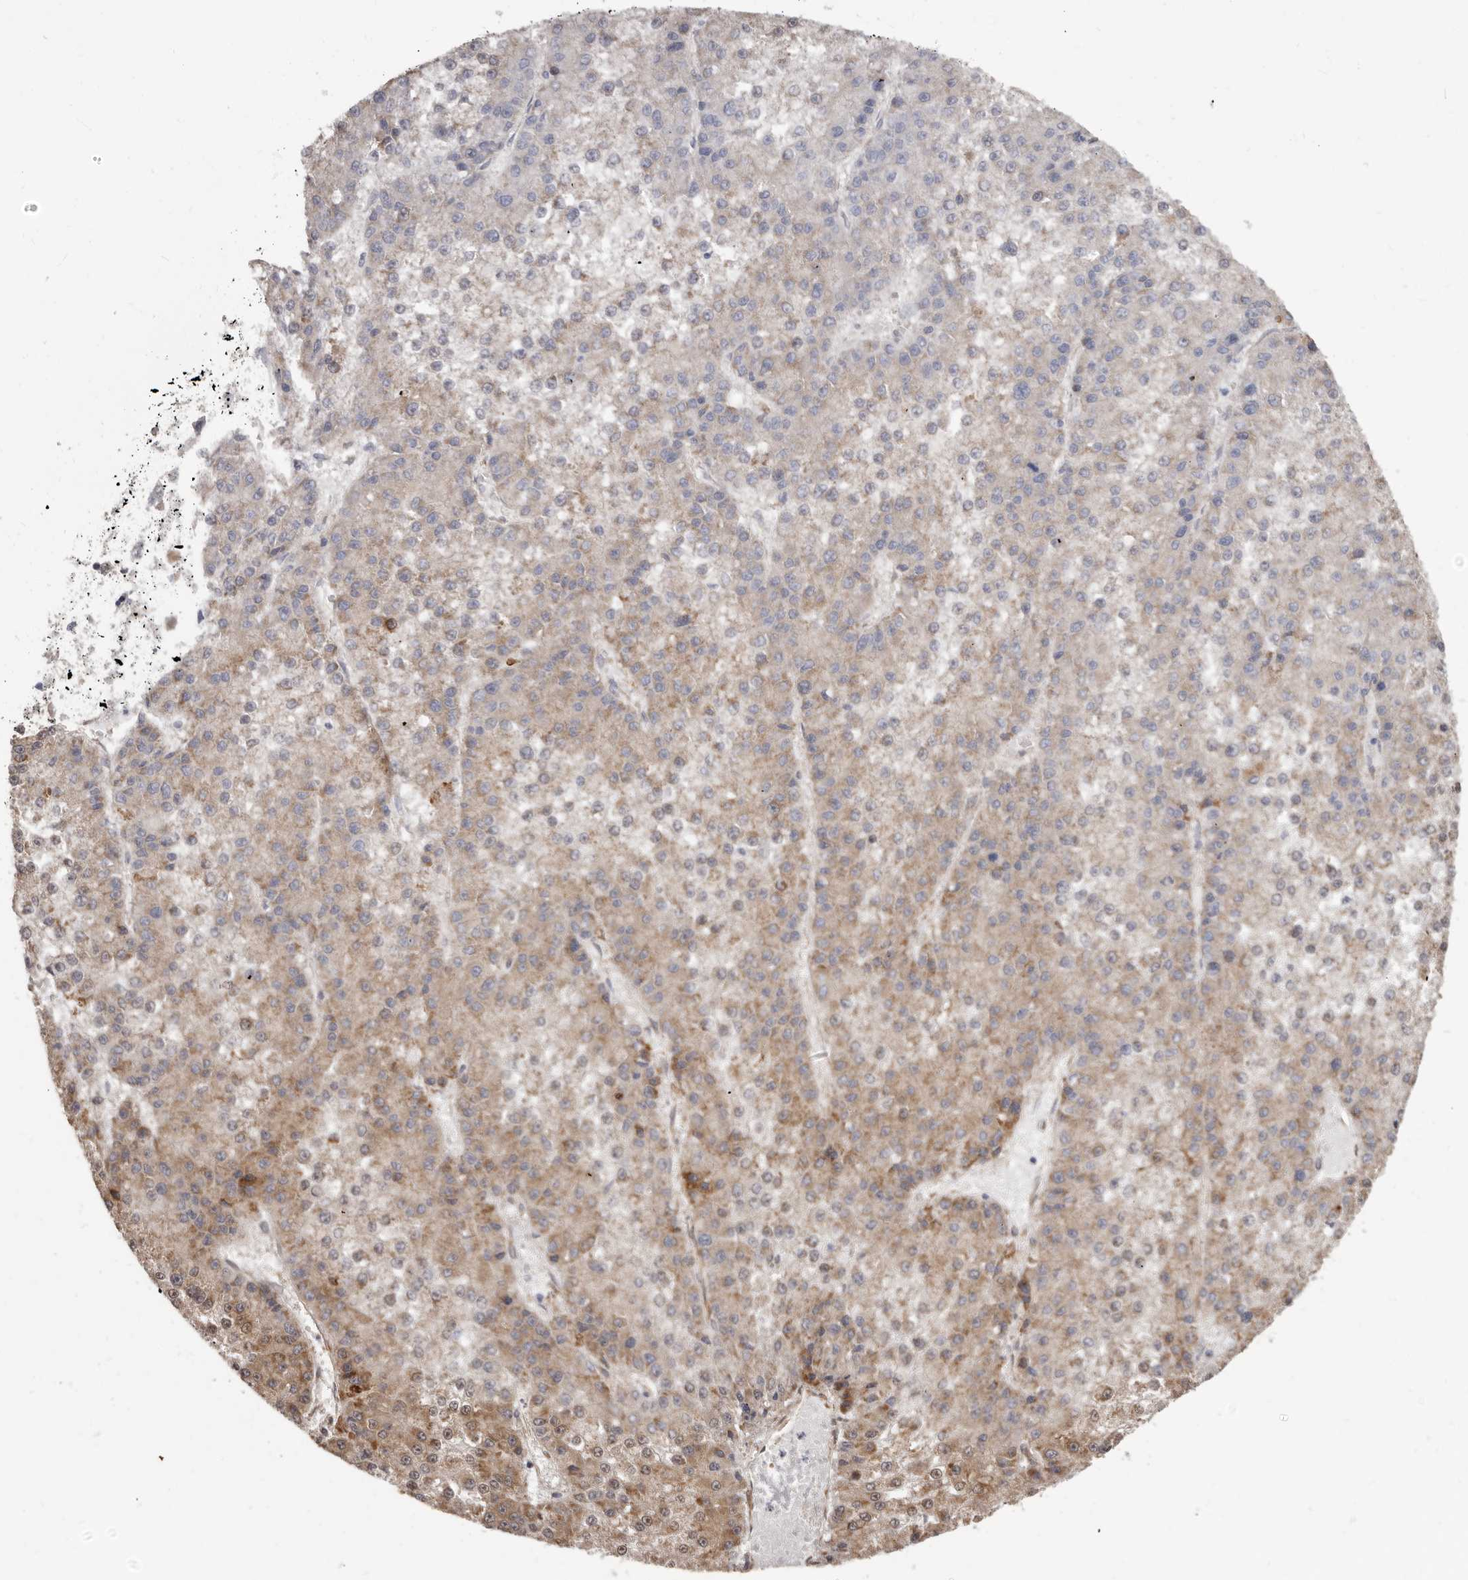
{"staining": {"intensity": "moderate", "quantity": "25%-75%", "location": "cytoplasmic/membranous"}, "tissue": "liver cancer", "cell_type": "Tumor cells", "image_type": "cancer", "snomed": [{"axis": "morphology", "description": "Carcinoma, Hepatocellular, NOS"}, {"axis": "topography", "description": "Liver"}], "caption": "Tumor cells demonstrate medium levels of moderate cytoplasmic/membranous staining in approximately 25%-75% of cells in human liver cancer.", "gene": "SBDS", "patient": {"sex": "female", "age": 73}}